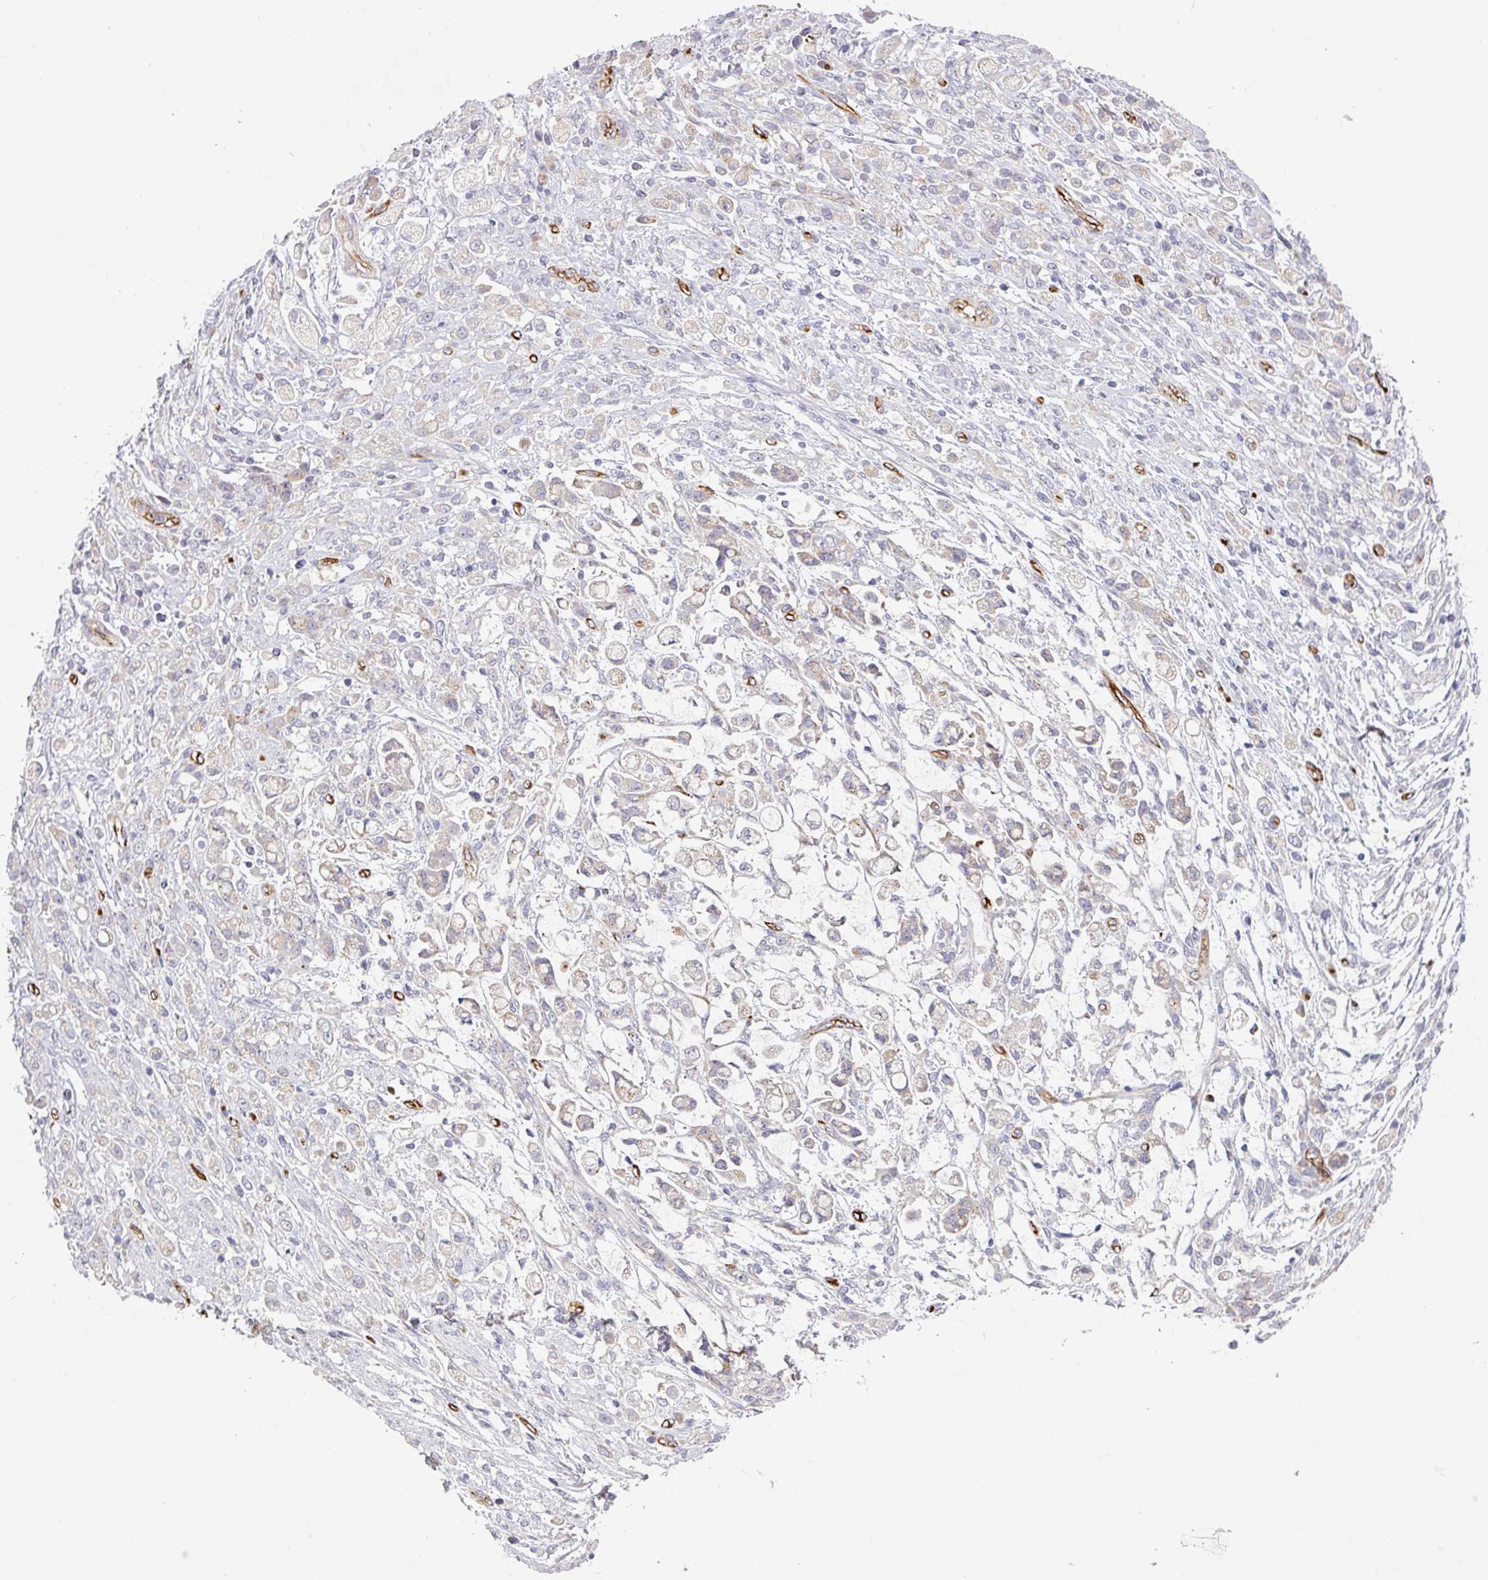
{"staining": {"intensity": "negative", "quantity": "none", "location": "none"}, "tissue": "stomach cancer", "cell_type": "Tumor cells", "image_type": "cancer", "snomed": [{"axis": "morphology", "description": "Adenocarcinoma, NOS"}, {"axis": "topography", "description": "Stomach"}], "caption": "High magnification brightfield microscopy of stomach cancer (adenocarcinoma) stained with DAB (3,3'-diaminobenzidine) (brown) and counterstained with hematoxylin (blue): tumor cells show no significant expression. Brightfield microscopy of immunohistochemistry stained with DAB (brown) and hematoxylin (blue), captured at high magnification.", "gene": "PRODH2", "patient": {"sex": "female", "age": 60}}